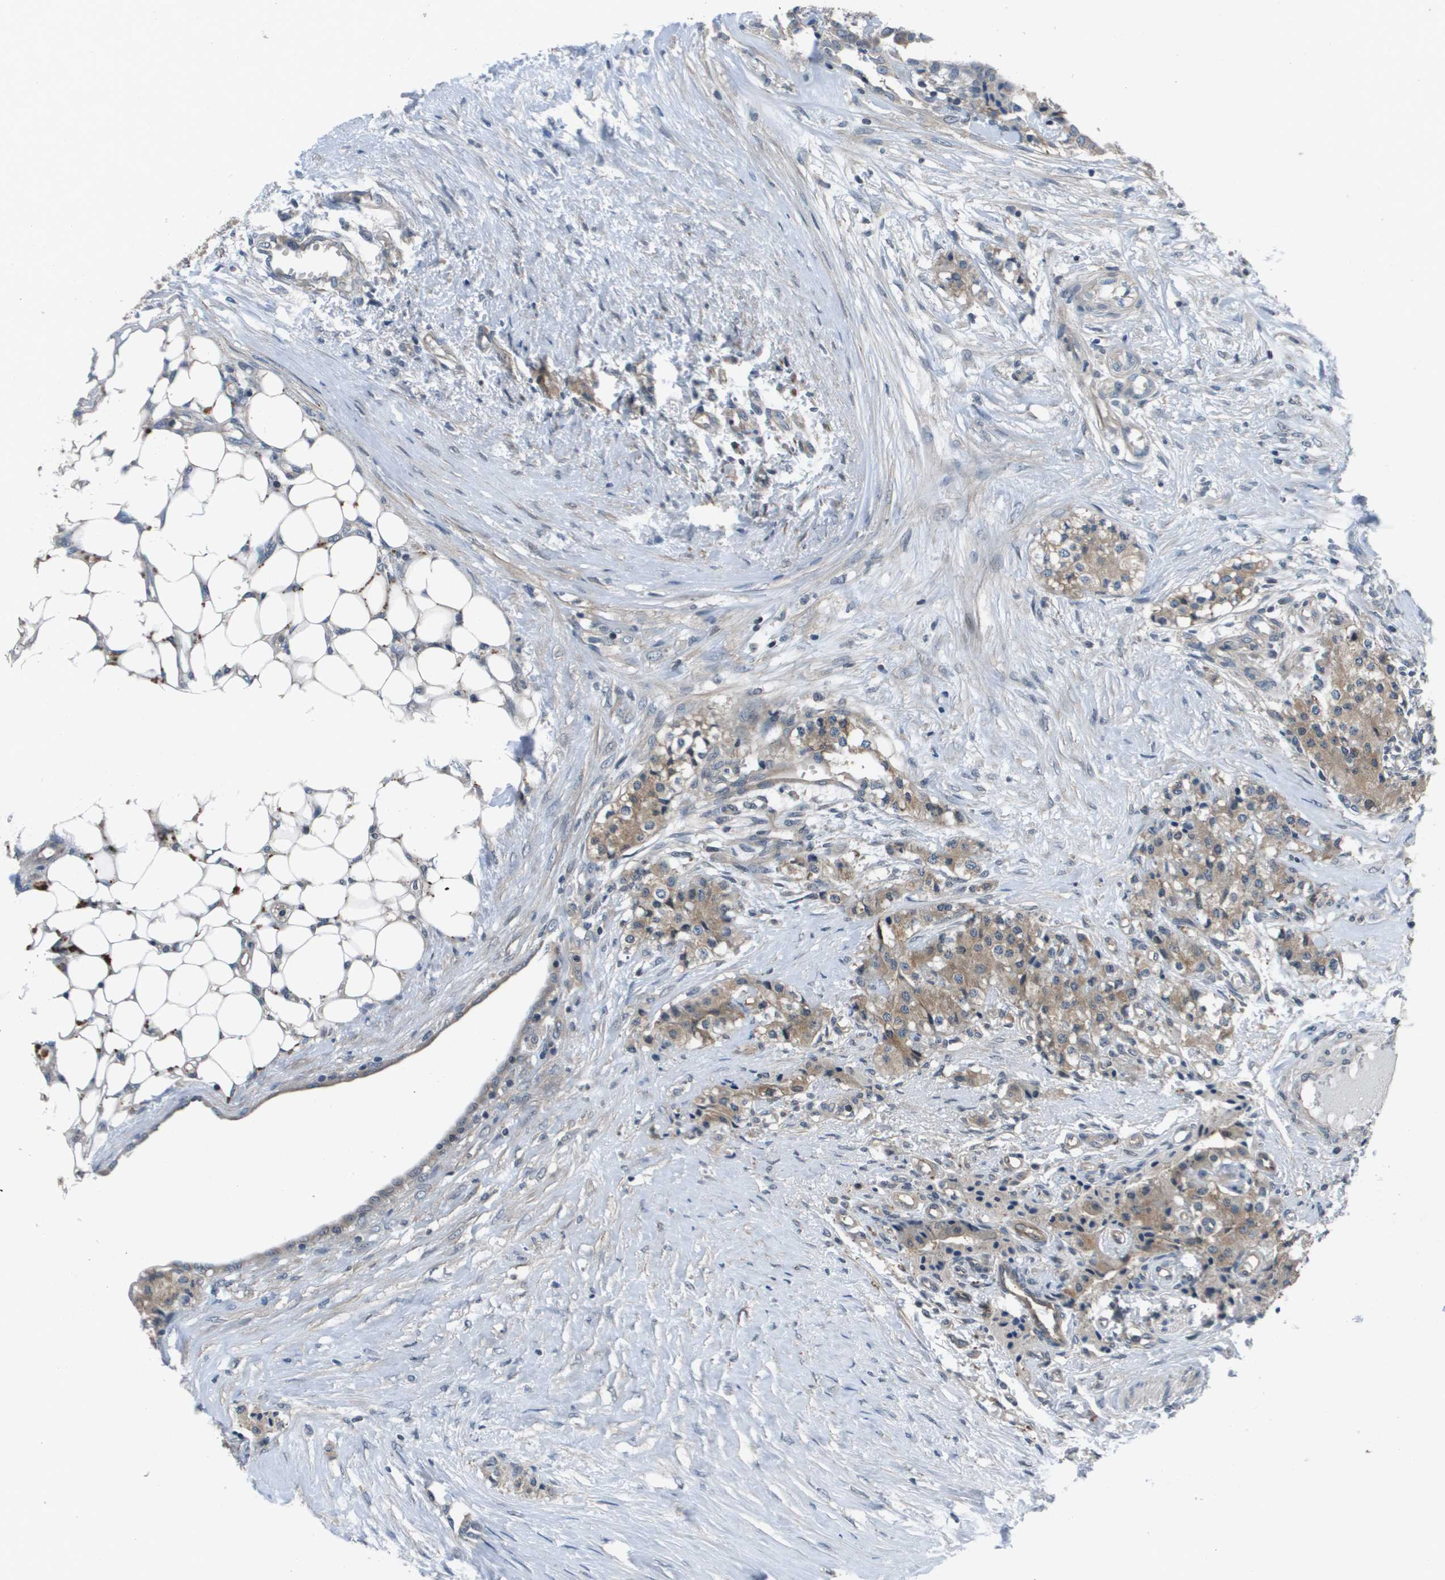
{"staining": {"intensity": "moderate", "quantity": ">75%", "location": "cytoplasmic/membranous"}, "tissue": "carcinoid", "cell_type": "Tumor cells", "image_type": "cancer", "snomed": [{"axis": "morphology", "description": "Carcinoid, malignant, NOS"}, {"axis": "topography", "description": "Colon"}], "caption": "Immunohistochemistry (IHC) of carcinoid shows medium levels of moderate cytoplasmic/membranous expression in about >75% of tumor cells.", "gene": "ENPP5", "patient": {"sex": "female", "age": 52}}